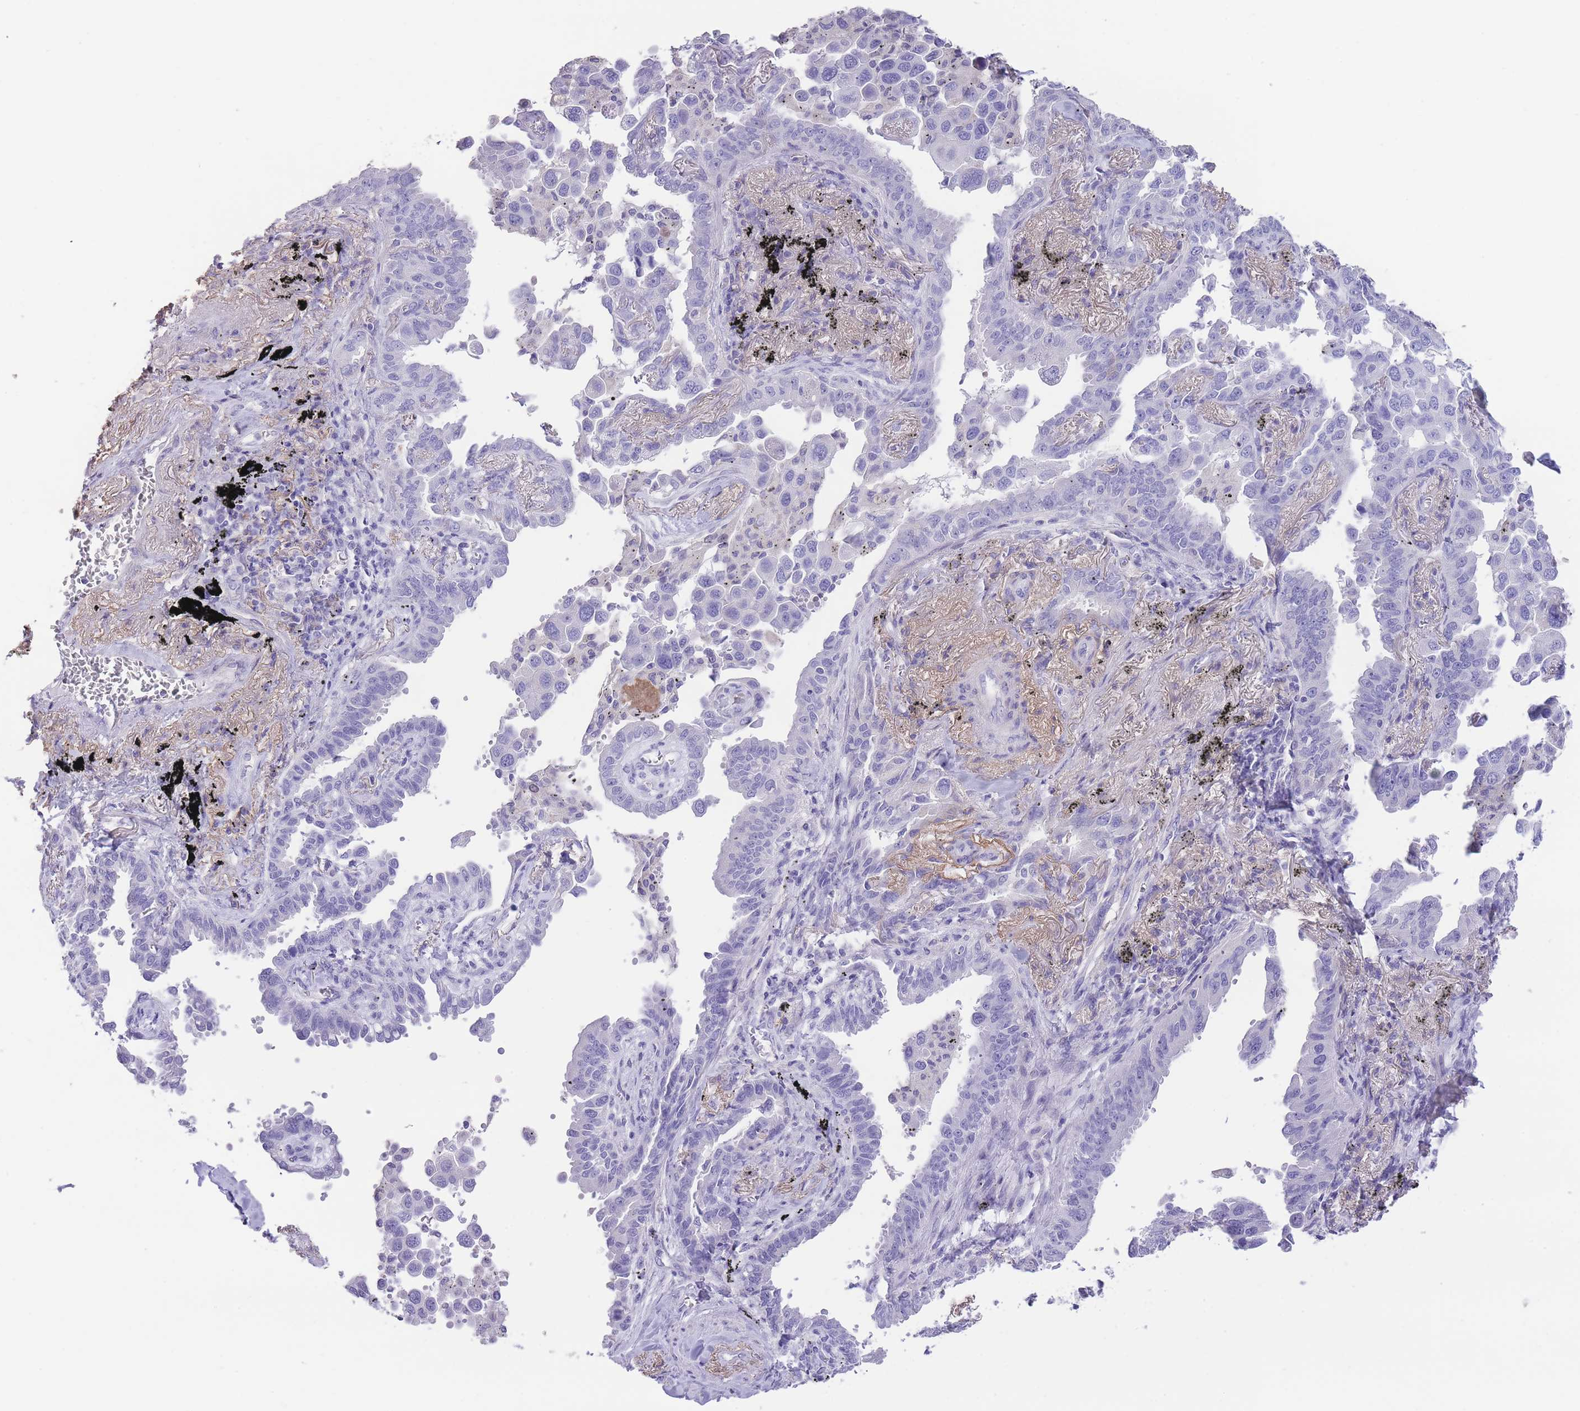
{"staining": {"intensity": "negative", "quantity": "none", "location": "none"}, "tissue": "lung cancer", "cell_type": "Tumor cells", "image_type": "cancer", "snomed": [{"axis": "morphology", "description": "Adenocarcinoma, NOS"}, {"axis": "topography", "description": "Lung"}], "caption": "Lung cancer was stained to show a protein in brown. There is no significant positivity in tumor cells. (Brightfield microscopy of DAB immunohistochemistry (IHC) at high magnification).", "gene": "RAI2", "patient": {"sex": "male", "age": 67}}